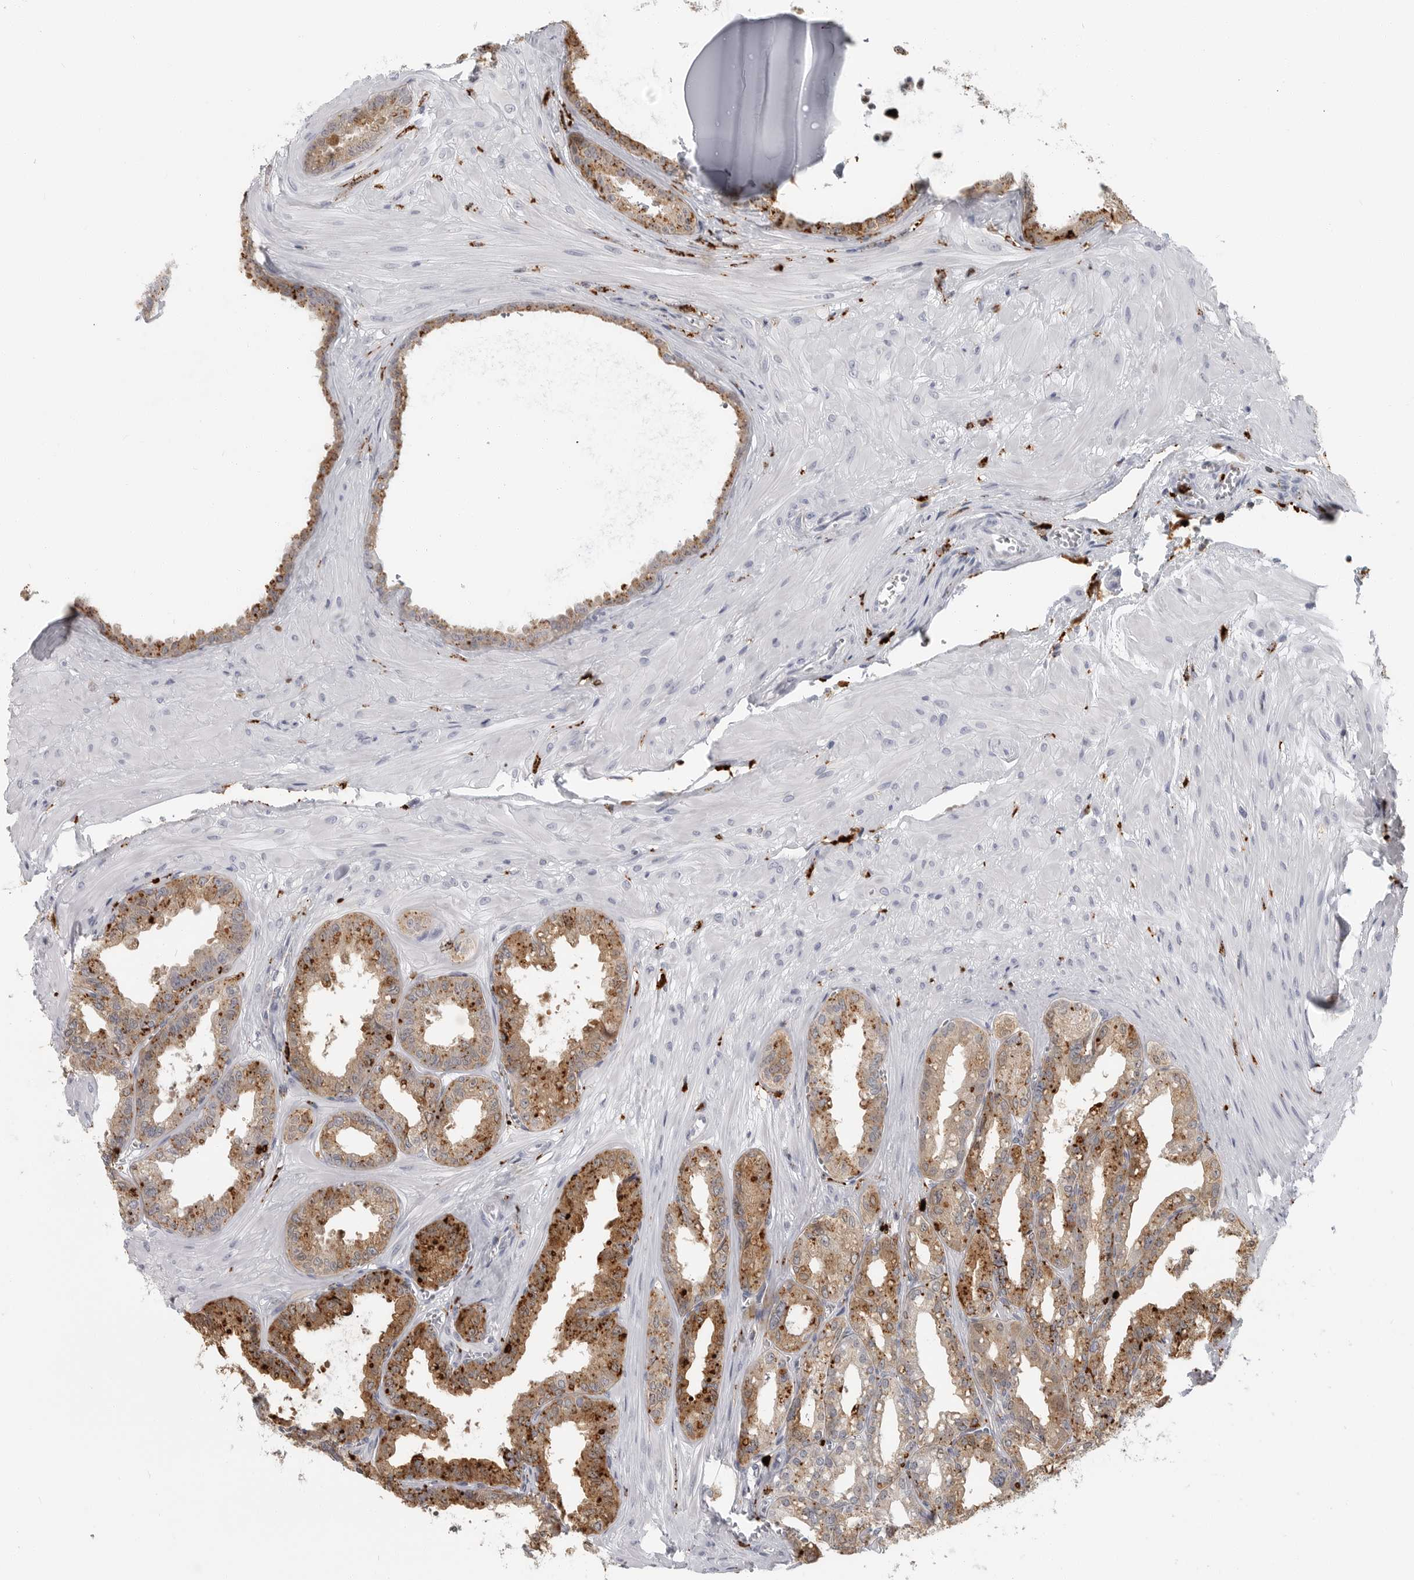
{"staining": {"intensity": "moderate", "quantity": "25%-75%", "location": "cytoplasmic/membranous"}, "tissue": "seminal vesicle", "cell_type": "Glandular cells", "image_type": "normal", "snomed": [{"axis": "morphology", "description": "Normal tissue, NOS"}, {"axis": "topography", "description": "Prostate"}, {"axis": "topography", "description": "Seminal veicle"}], "caption": "Protein expression analysis of normal human seminal vesicle reveals moderate cytoplasmic/membranous positivity in about 25%-75% of glandular cells.", "gene": "IFI30", "patient": {"sex": "male", "age": 51}}